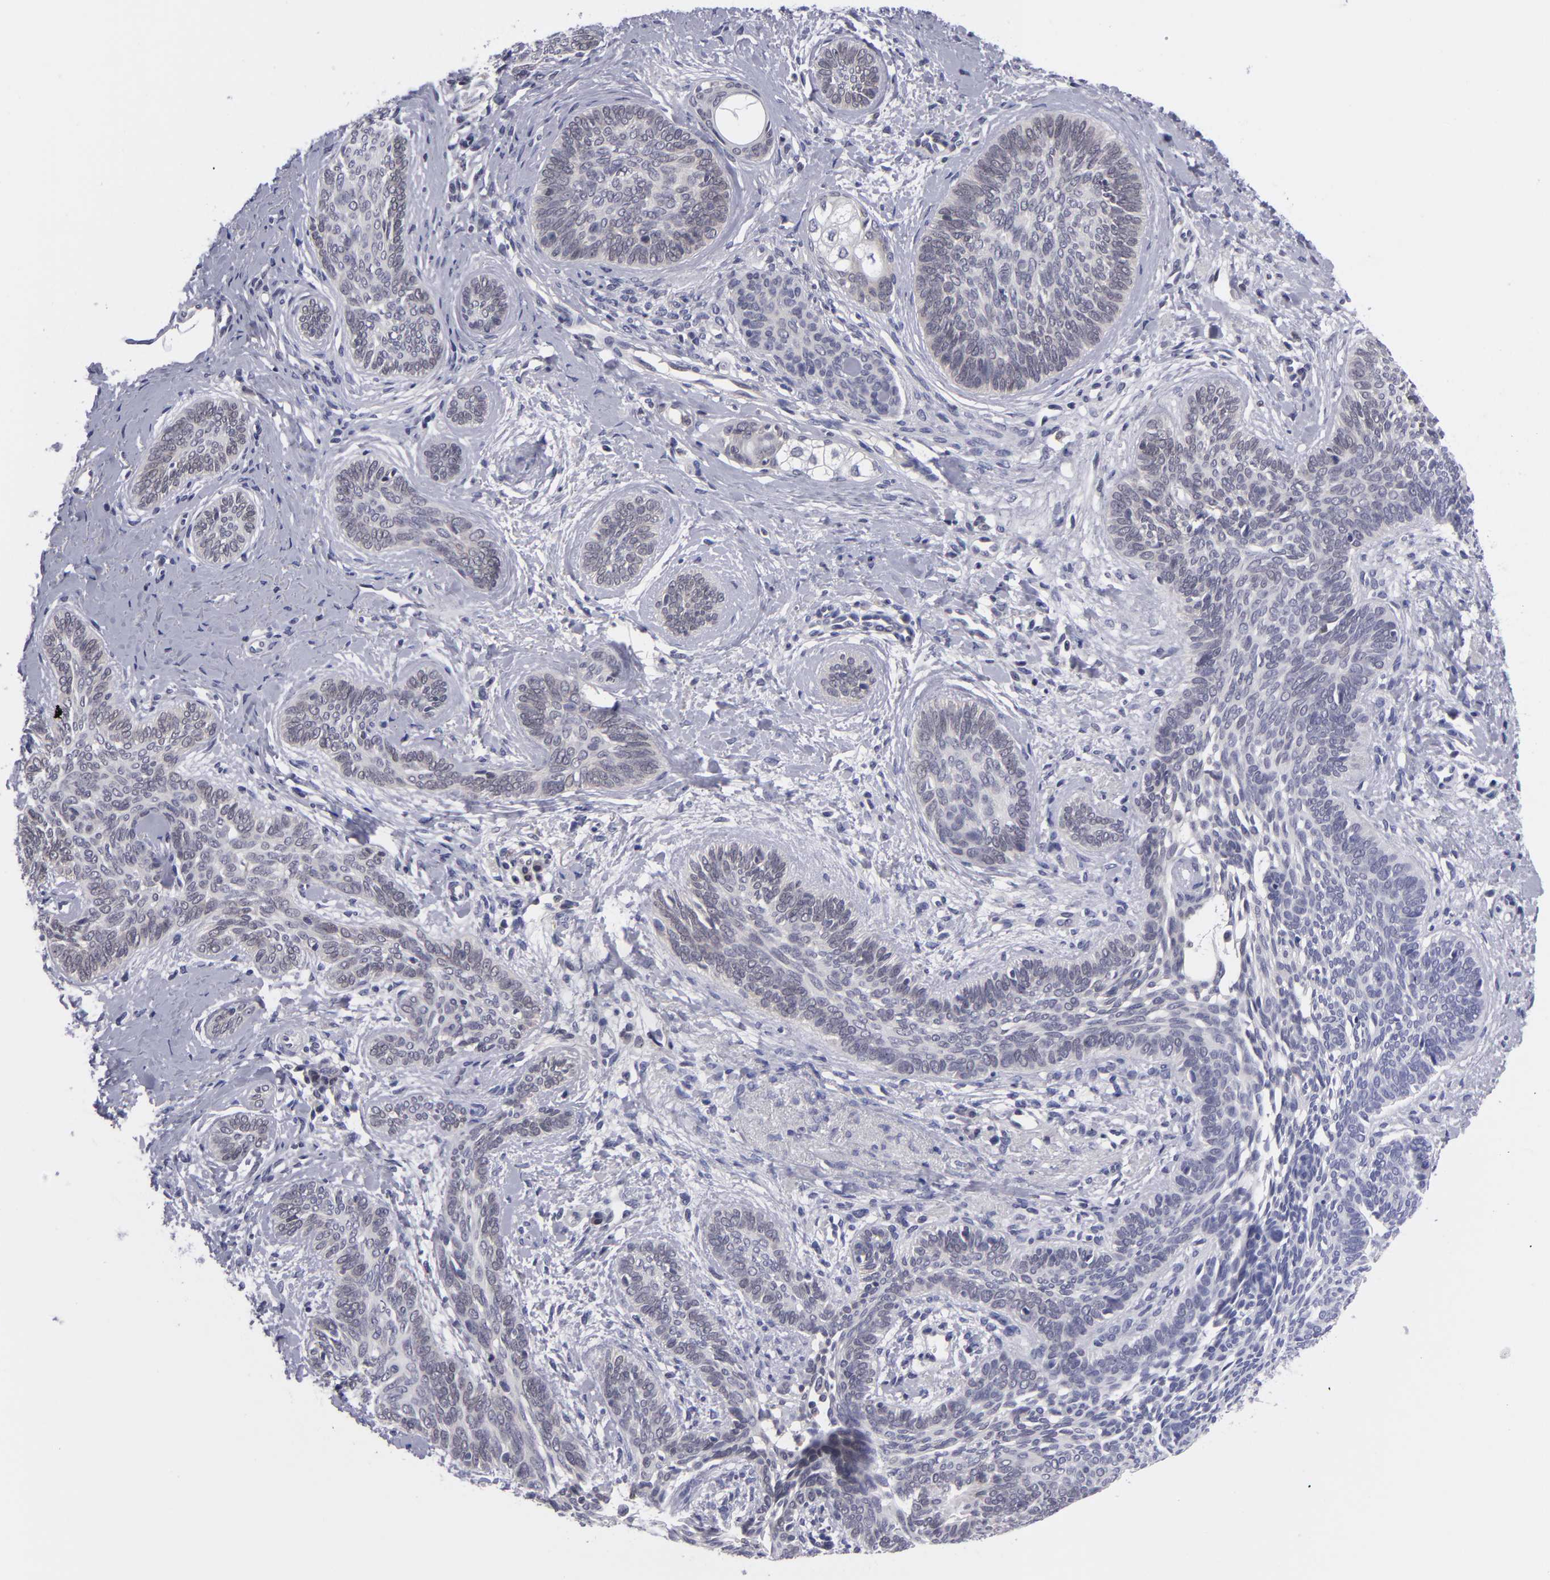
{"staining": {"intensity": "negative", "quantity": "none", "location": "none"}, "tissue": "skin cancer", "cell_type": "Tumor cells", "image_type": "cancer", "snomed": [{"axis": "morphology", "description": "Basal cell carcinoma"}, {"axis": "topography", "description": "Skin"}], "caption": "Basal cell carcinoma (skin) stained for a protein using IHC shows no expression tumor cells.", "gene": "BCL10", "patient": {"sex": "female", "age": 81}}